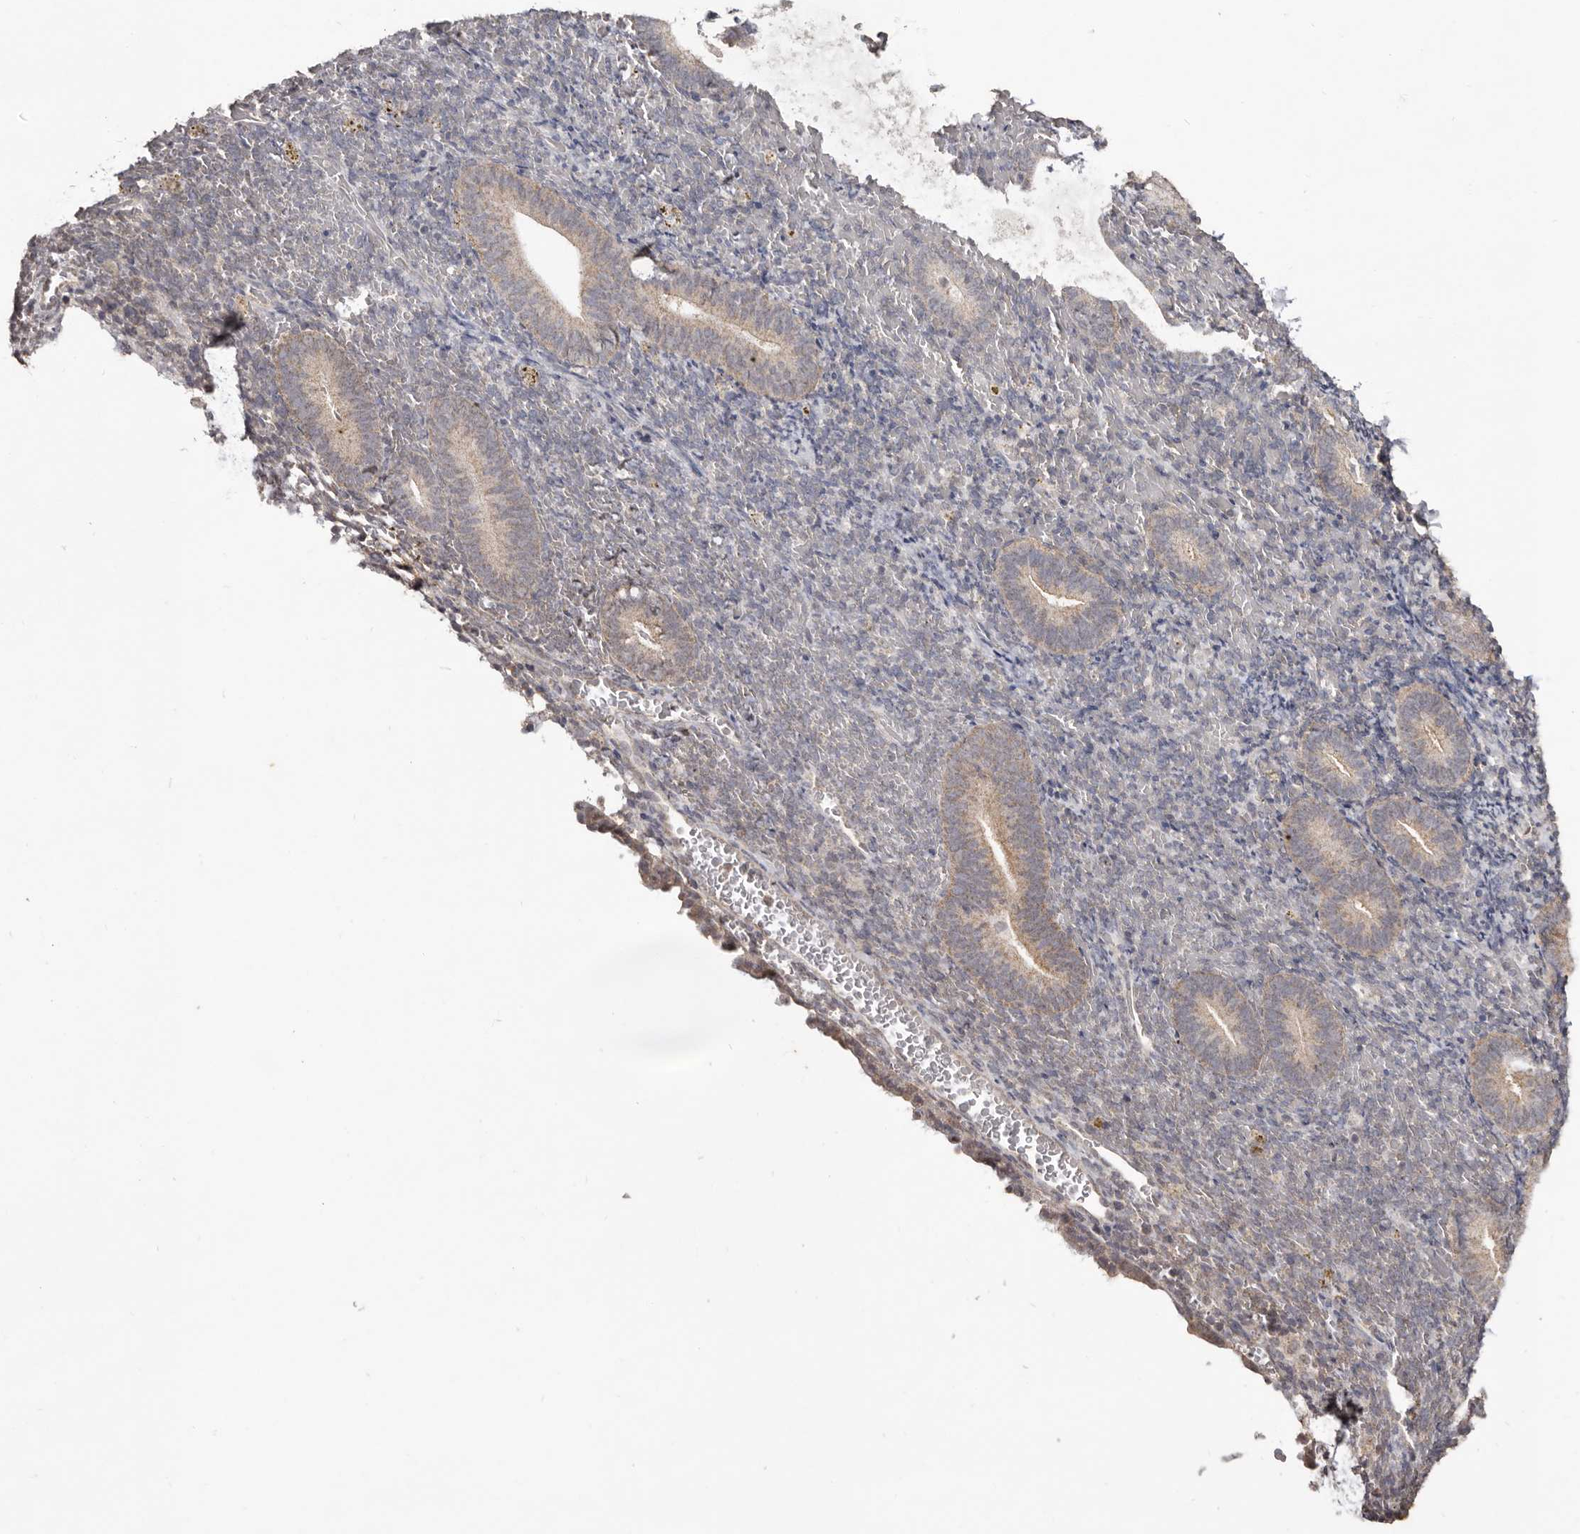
{"staining": {"intensity": "weak", "quantity": "25%-75%", "location": "nuclear"}, "tissue": "endometrium", "cell_type": "Cells in endometrial stroma", "image_type": "normal", "snomed": [{"axis": "morphology", "description": "Normal tissue, NOS"}, {"axis": "topography", "description": "Endometrium"}], "caption": "The micrograph demonstrates immunohistochemical staining of unremarkable endometrium. There is weak nuclear positivity is present in about 25%-75% of cells in endometrial stroma. Using DAB (brown) and hematoxylin (blue) stains, captured at high magnification using brightfield microscopy.", "gene": "LINGO2", "patient": {"sex": "female", "age": 51}}